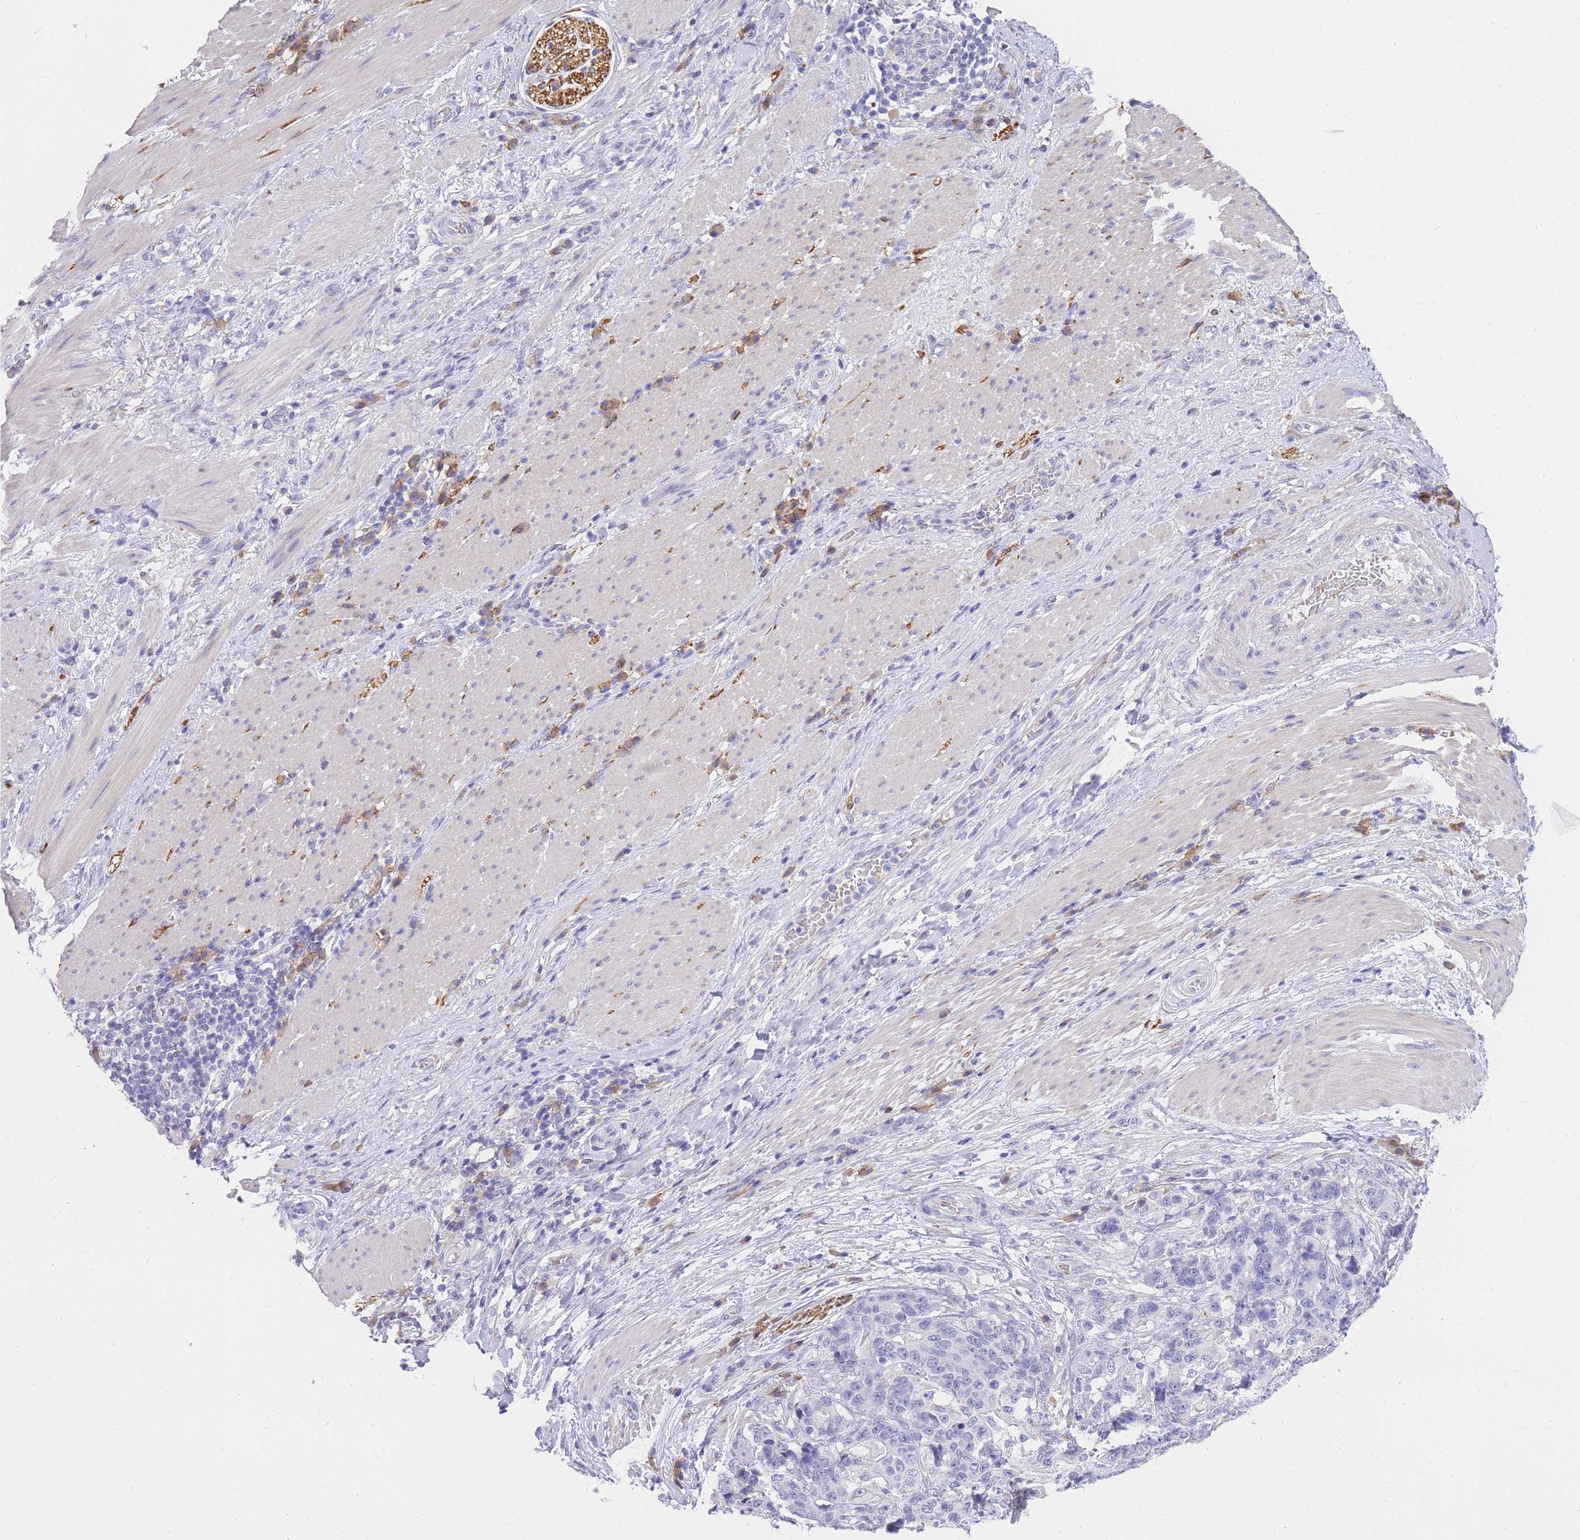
{"staining": {"intensity": "negative", "quantity": "none", "location": "none"}, "tissue": "stomach cancer", "cell_type": "Tumor cells", "image_type": "cancer", "snomed": [{"axis": "morphology", "description": "Normal tissue, NOS"}, {"axis": "morphology", "description": "Adenocarcinoma, NOS"}, {"axis": "topography", "description": "Stomach"}], "caption": "Immunohistochemical staining of adenocarcinoma (stomach) shows no significant positivity in tumor cells.", "gene": "C2orf88", "patient": {"sex": "female", "age": 64}}